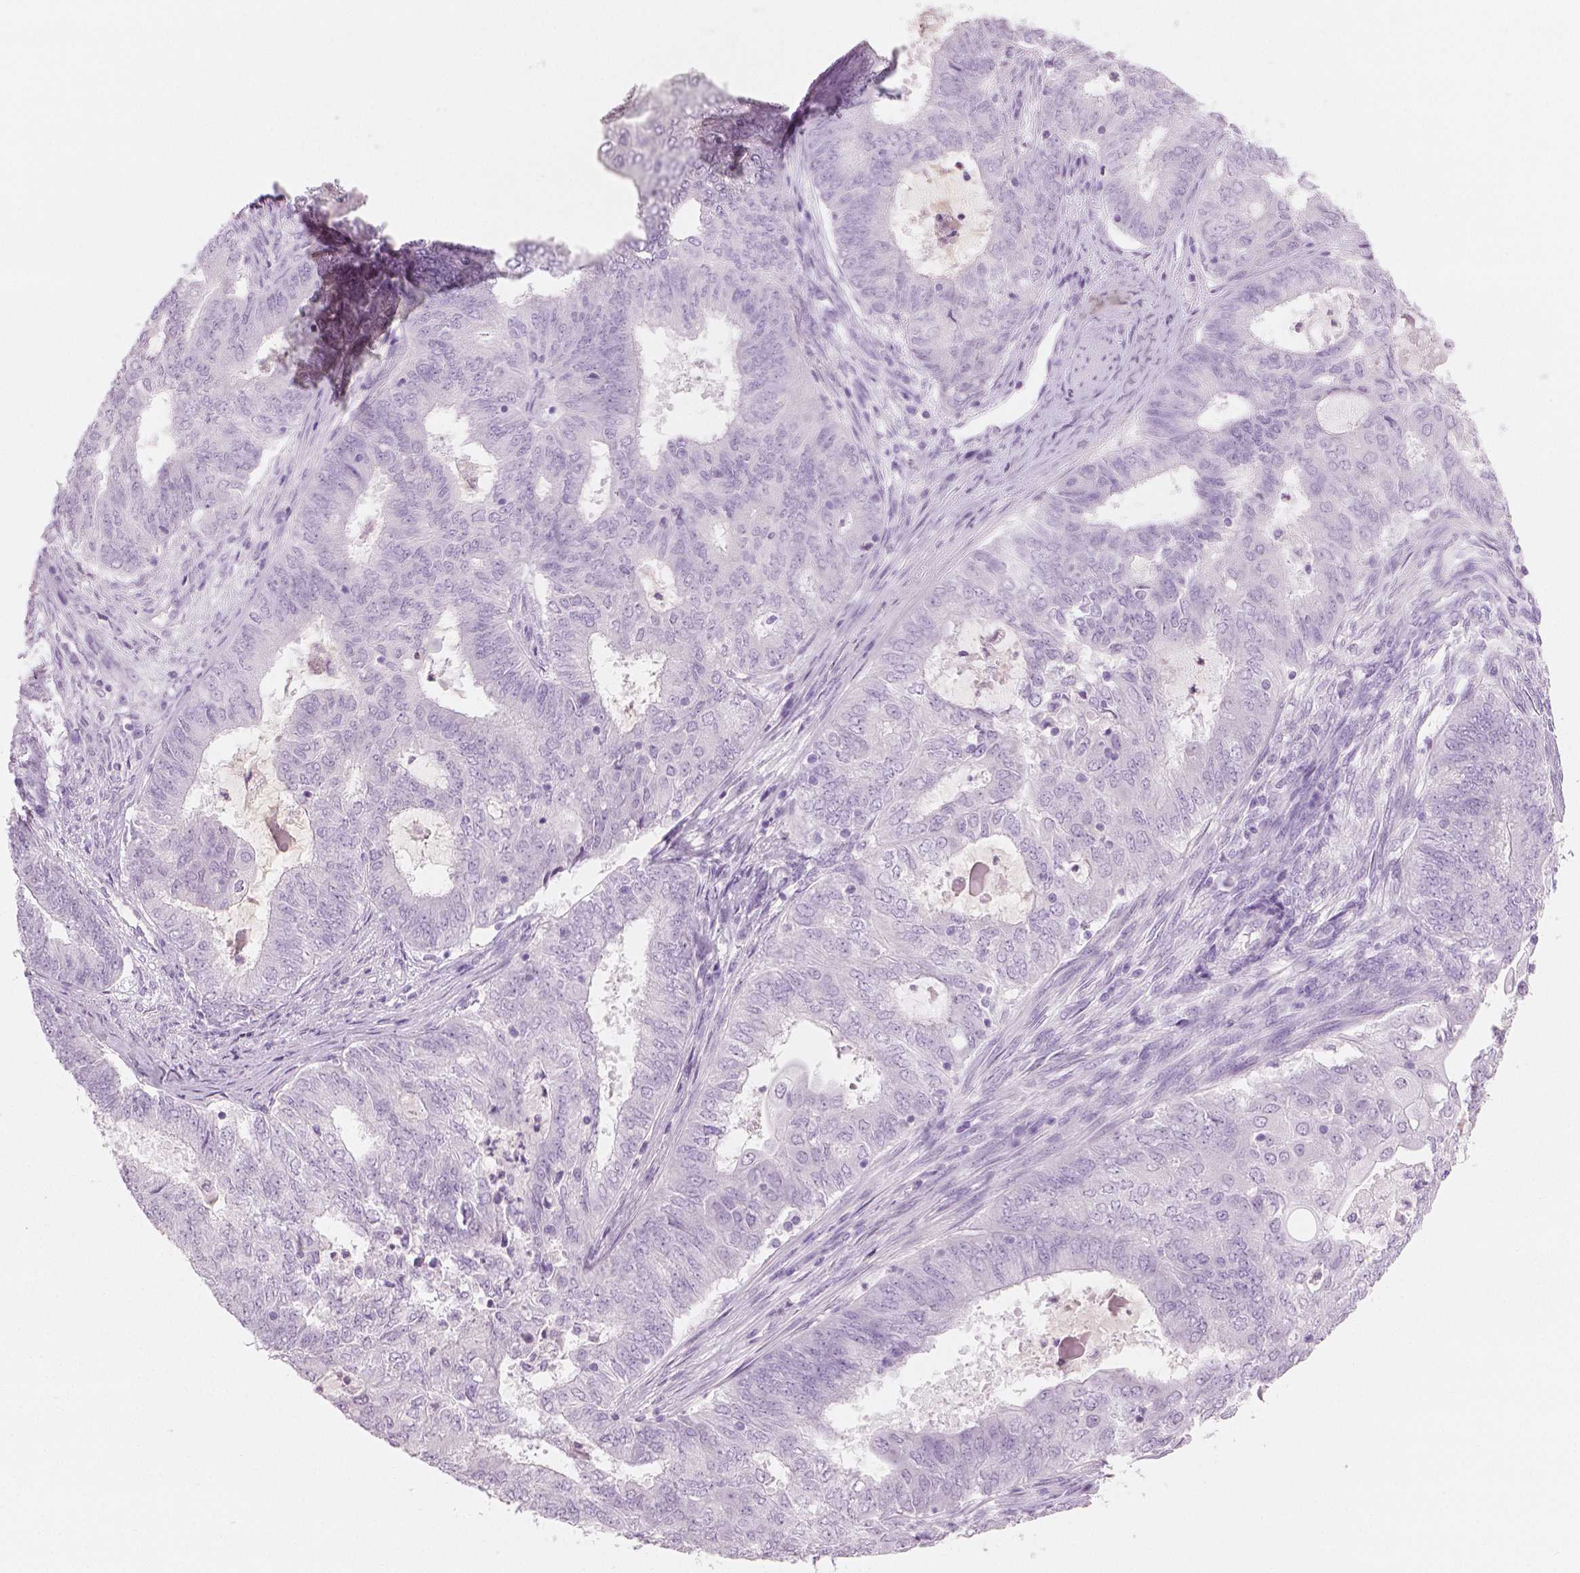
{"staining": {"intensity": "negative", "quantity": "none", "location": "none"}, "tissue": "endometrial cancer", "cell_type": "Tumor cells", "image_type": "cancer", "snomed": [{"axis": "morphology", "description": "Adenocarcinoma, NOS"}, {"axis": "topography", "description": "Endometrium"}], "caption": "Immunohistochemical staining of human endometrial adenocarcinoma displays no significant staining in tumor cells.", "gene": "PLIN4", "patient": {"sex": "female", "age": 62}}